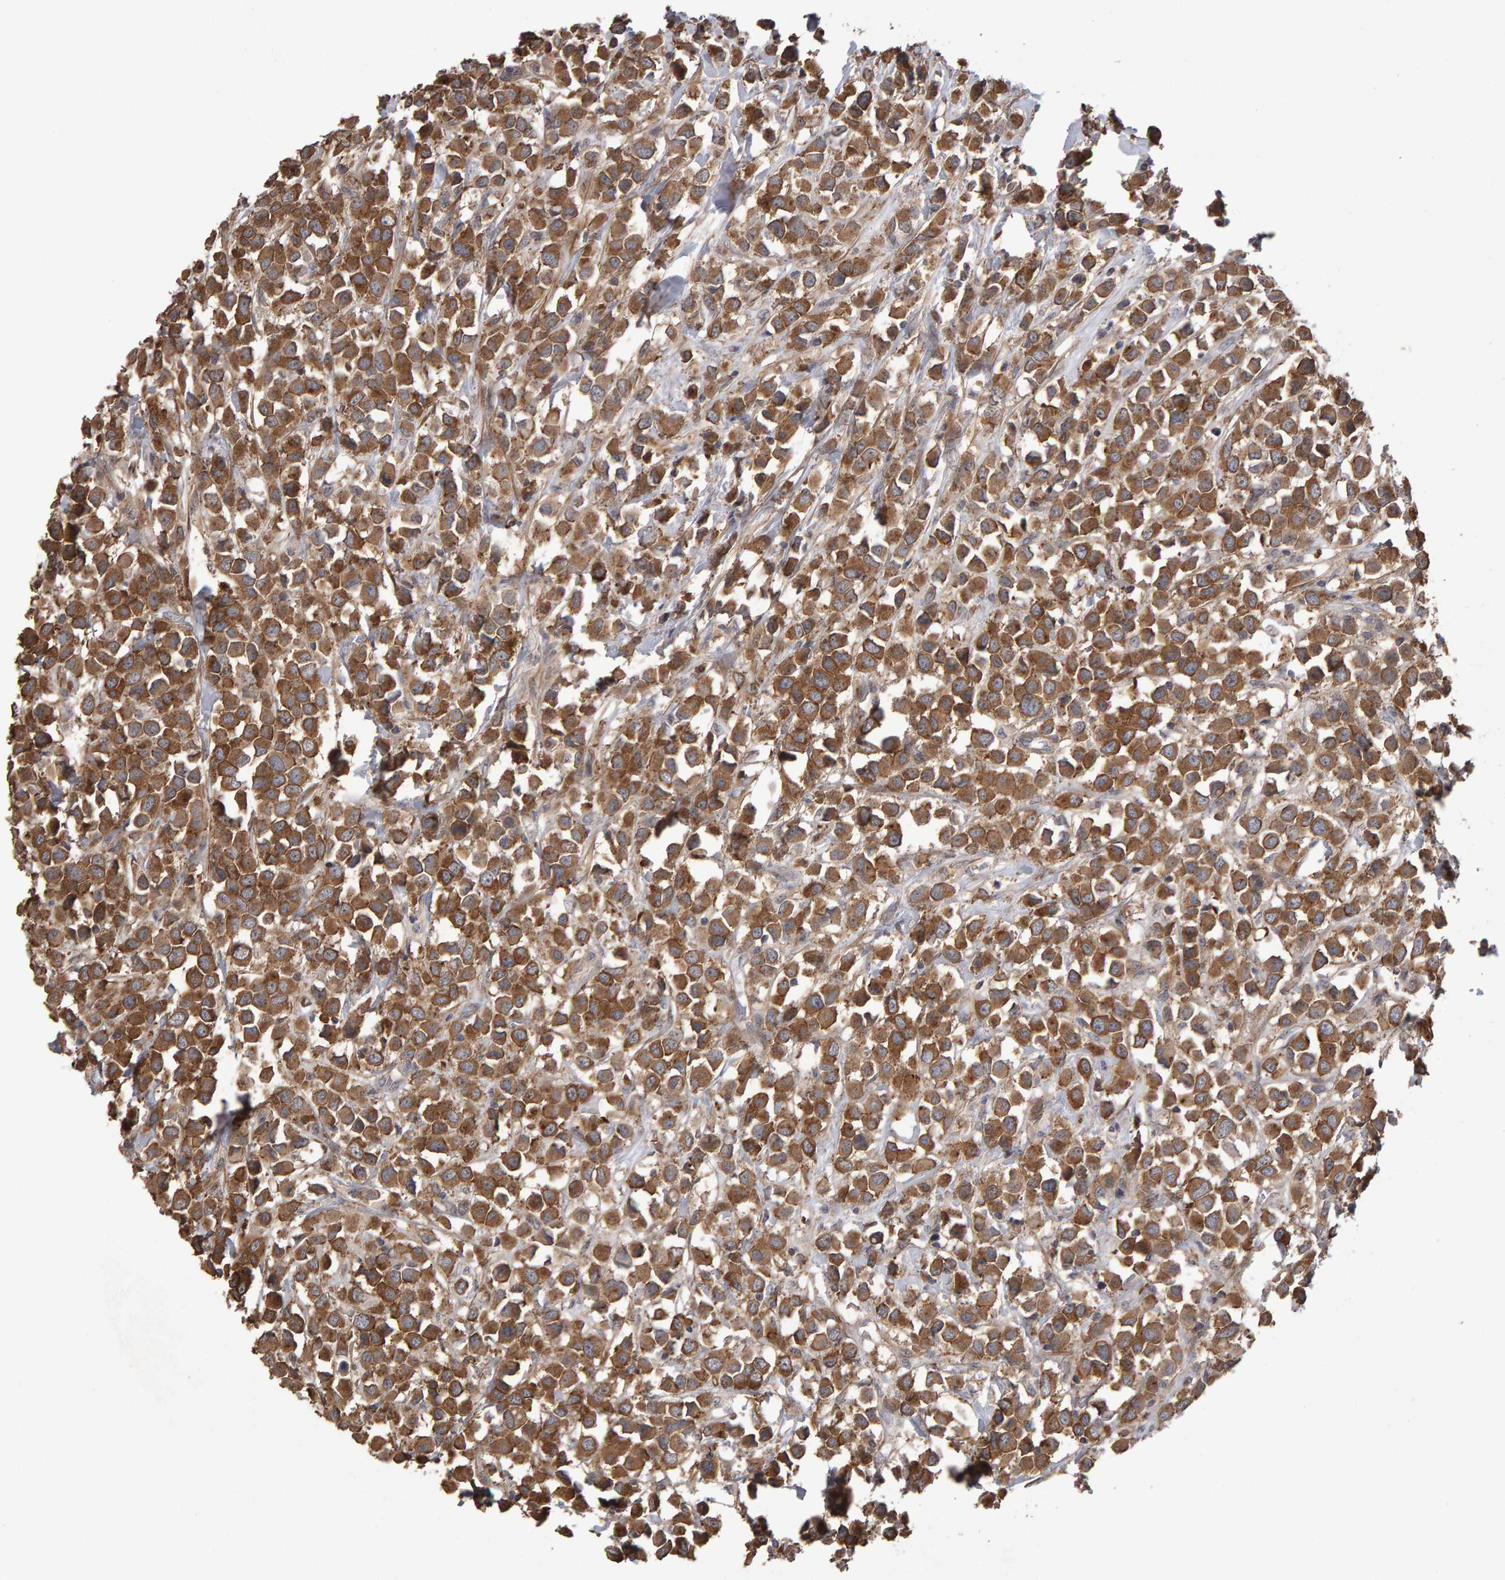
{"staining": {"intensity": "strong", "quantity": ">75%", "location": "cytoplasmic/membranous"}, "tissue": "breast cancer", "cell_type": "Tumor cells", "image_type": "cancer", "snomed": [{"axis": "morphology", "description": "Duct carcinoma"}, {"axis": "topography", "description": "Breast"}], "caption": "Breast cancer (invasive ductal carcinoma) tissue displays strong cytoplasmic/membranous expression in about >75% of tumor cells", "gene": "SCRIB", "patient": {"sex": "female", "age": 61}}